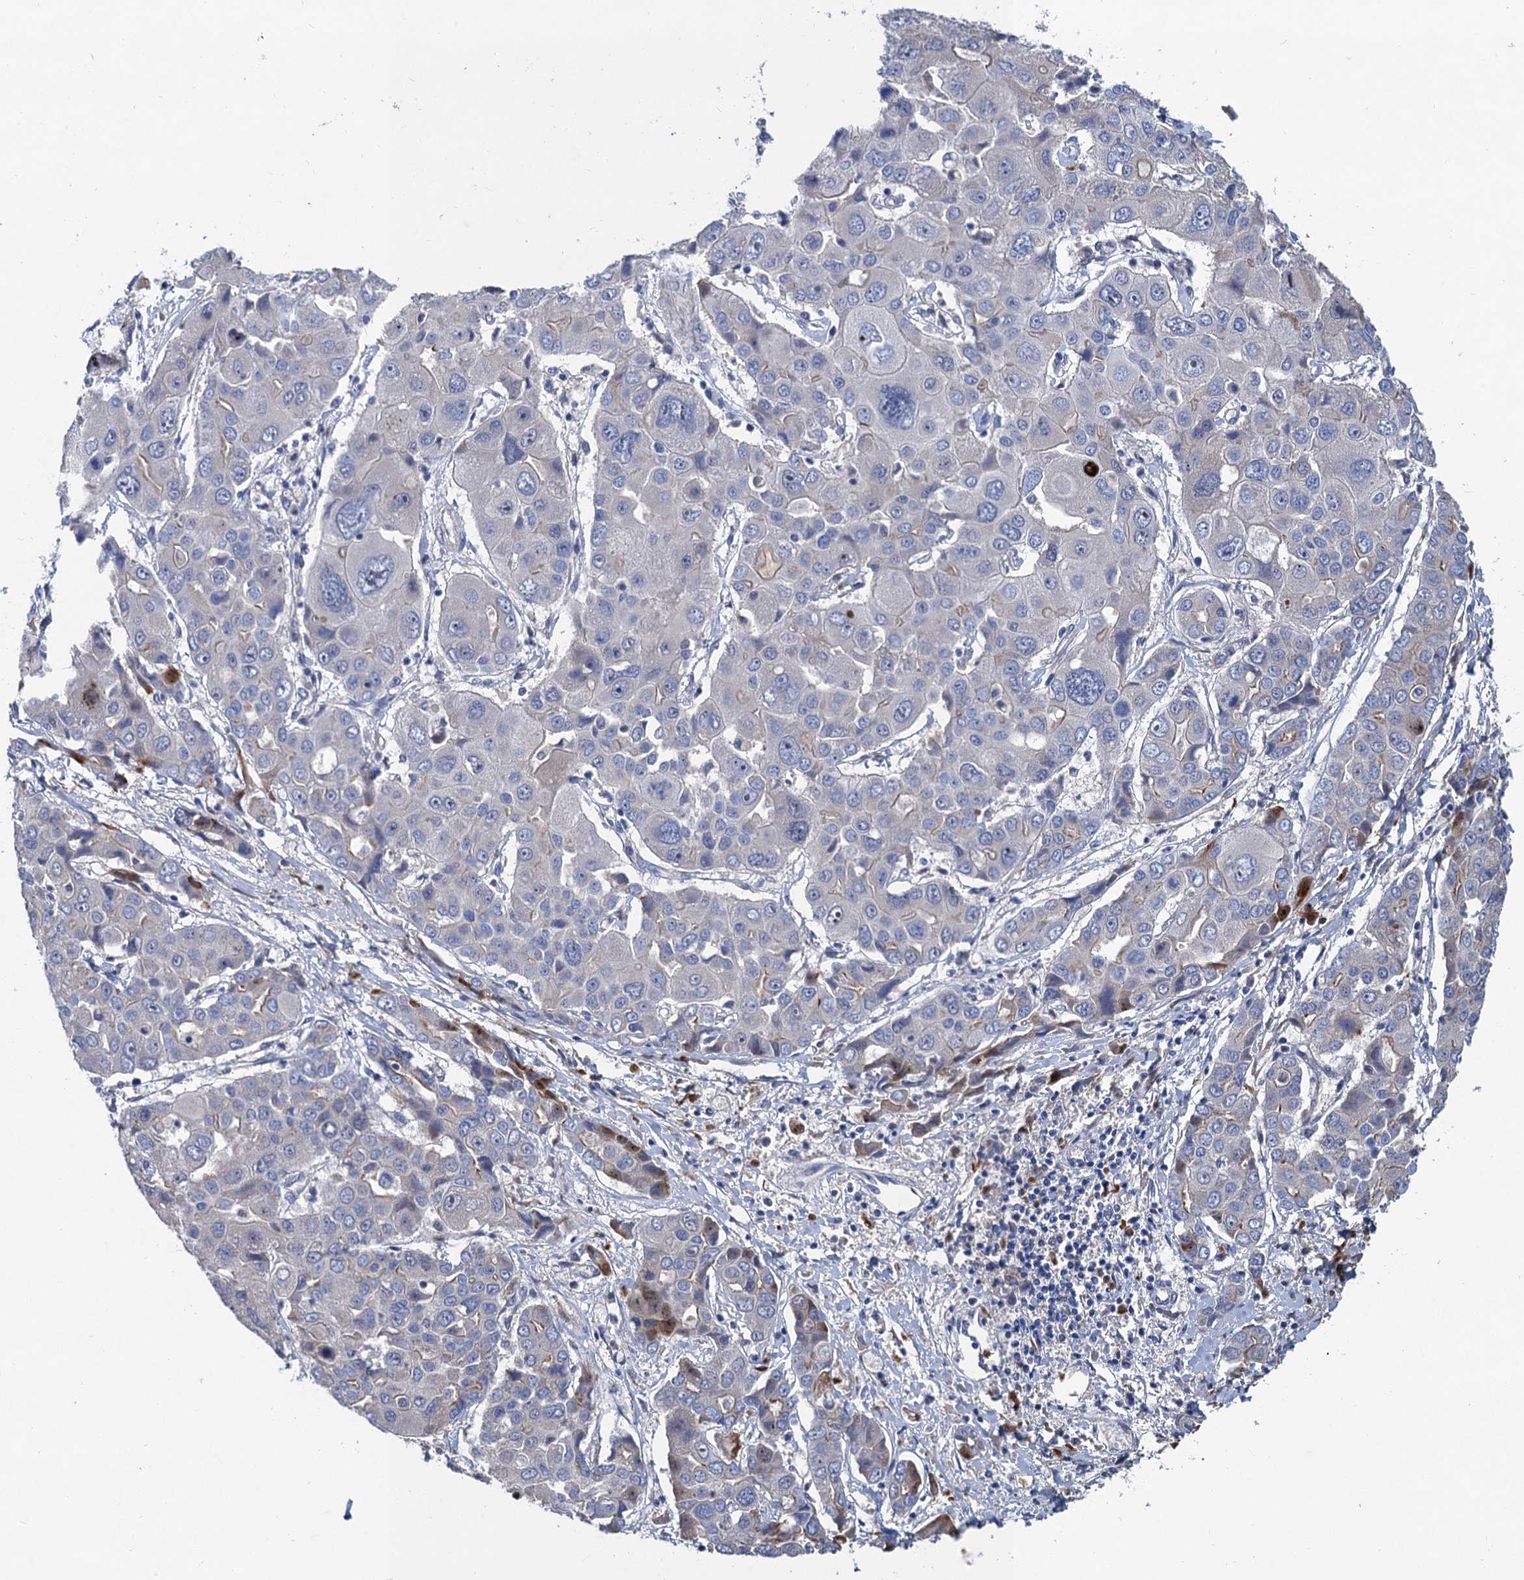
{"staining": {"intensity": "weak", "quantity": "<25%", "location": "cytoplasmic/membranous"}, "tissue": "liver cancer", "cell_type": "Tumor cells", "image_type": "cancer", "snomed": [{"axis": "morphology", "description": "Cholangiocarcinoma"}, {"axis": "topography", "description": "Liver"}], "caption": "A high-resolution photomicrograph shows immunohistochemistry staining of liver cholangiocarcinoma, which reveals no significant expression in tumor cells. (Brightfield microscopy of DAB immunohistochemistry (IHC) at high magnification).", "gene": "TRAF7", "patient": {"sex": "male", "age": 67}}